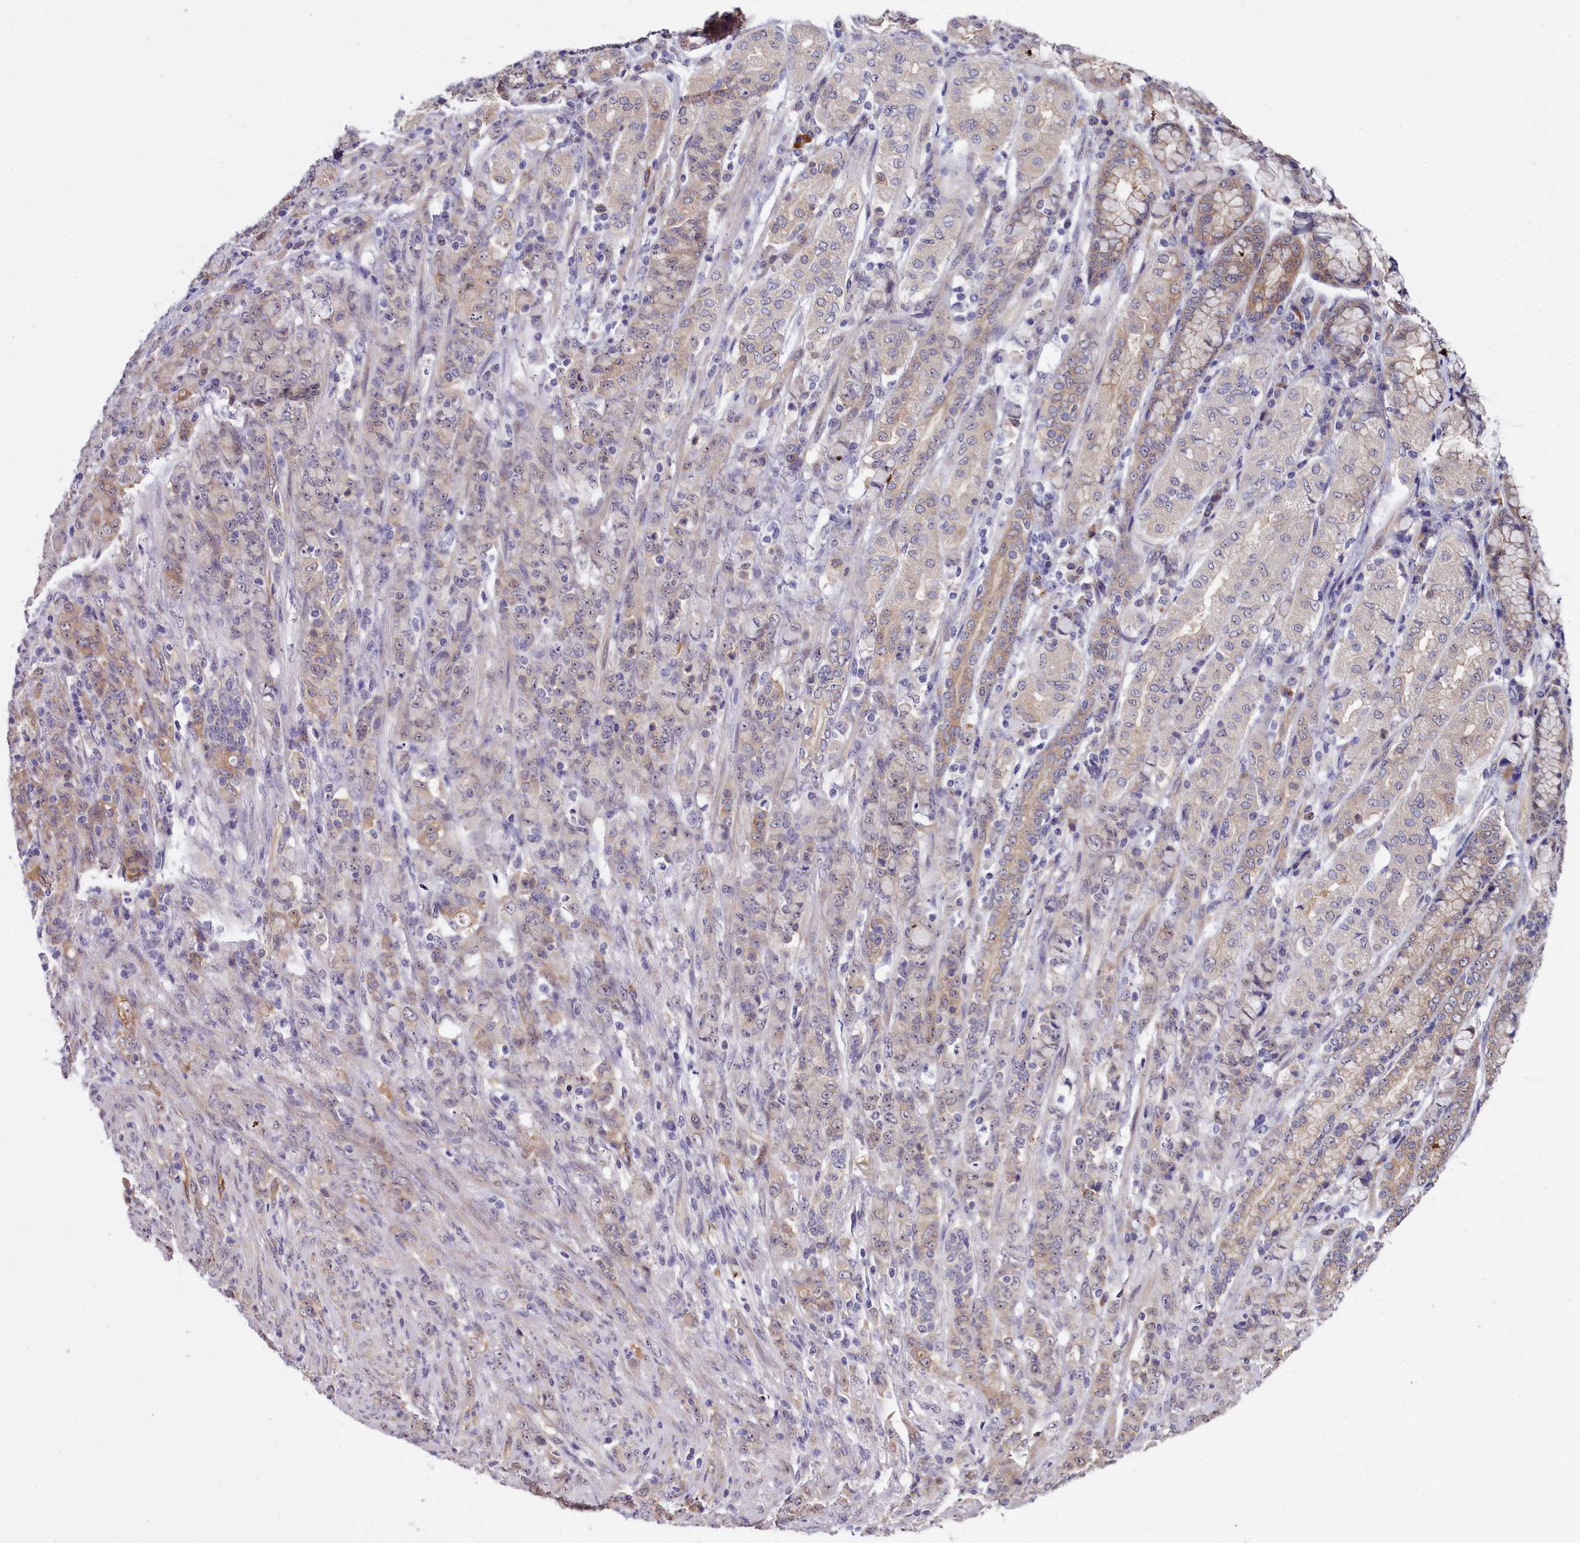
{"staining": {"intensity": "negative", "quantity": "none", "location": "none"}, "tissue": "stomach cancer", "cell_type": "Tumor cells", "image_type": "cancer", "snomed": [{"axis": "morphology", "description": "Adenocarcinoma, NOS"}, {"axis": "topography", "description": "Stomach"}], "caption": "Tumor cells show no significant expression in stomach adenocarcinoma.", "gene": "BCAR1", "patient": {"sex": "female", "age": 79}}